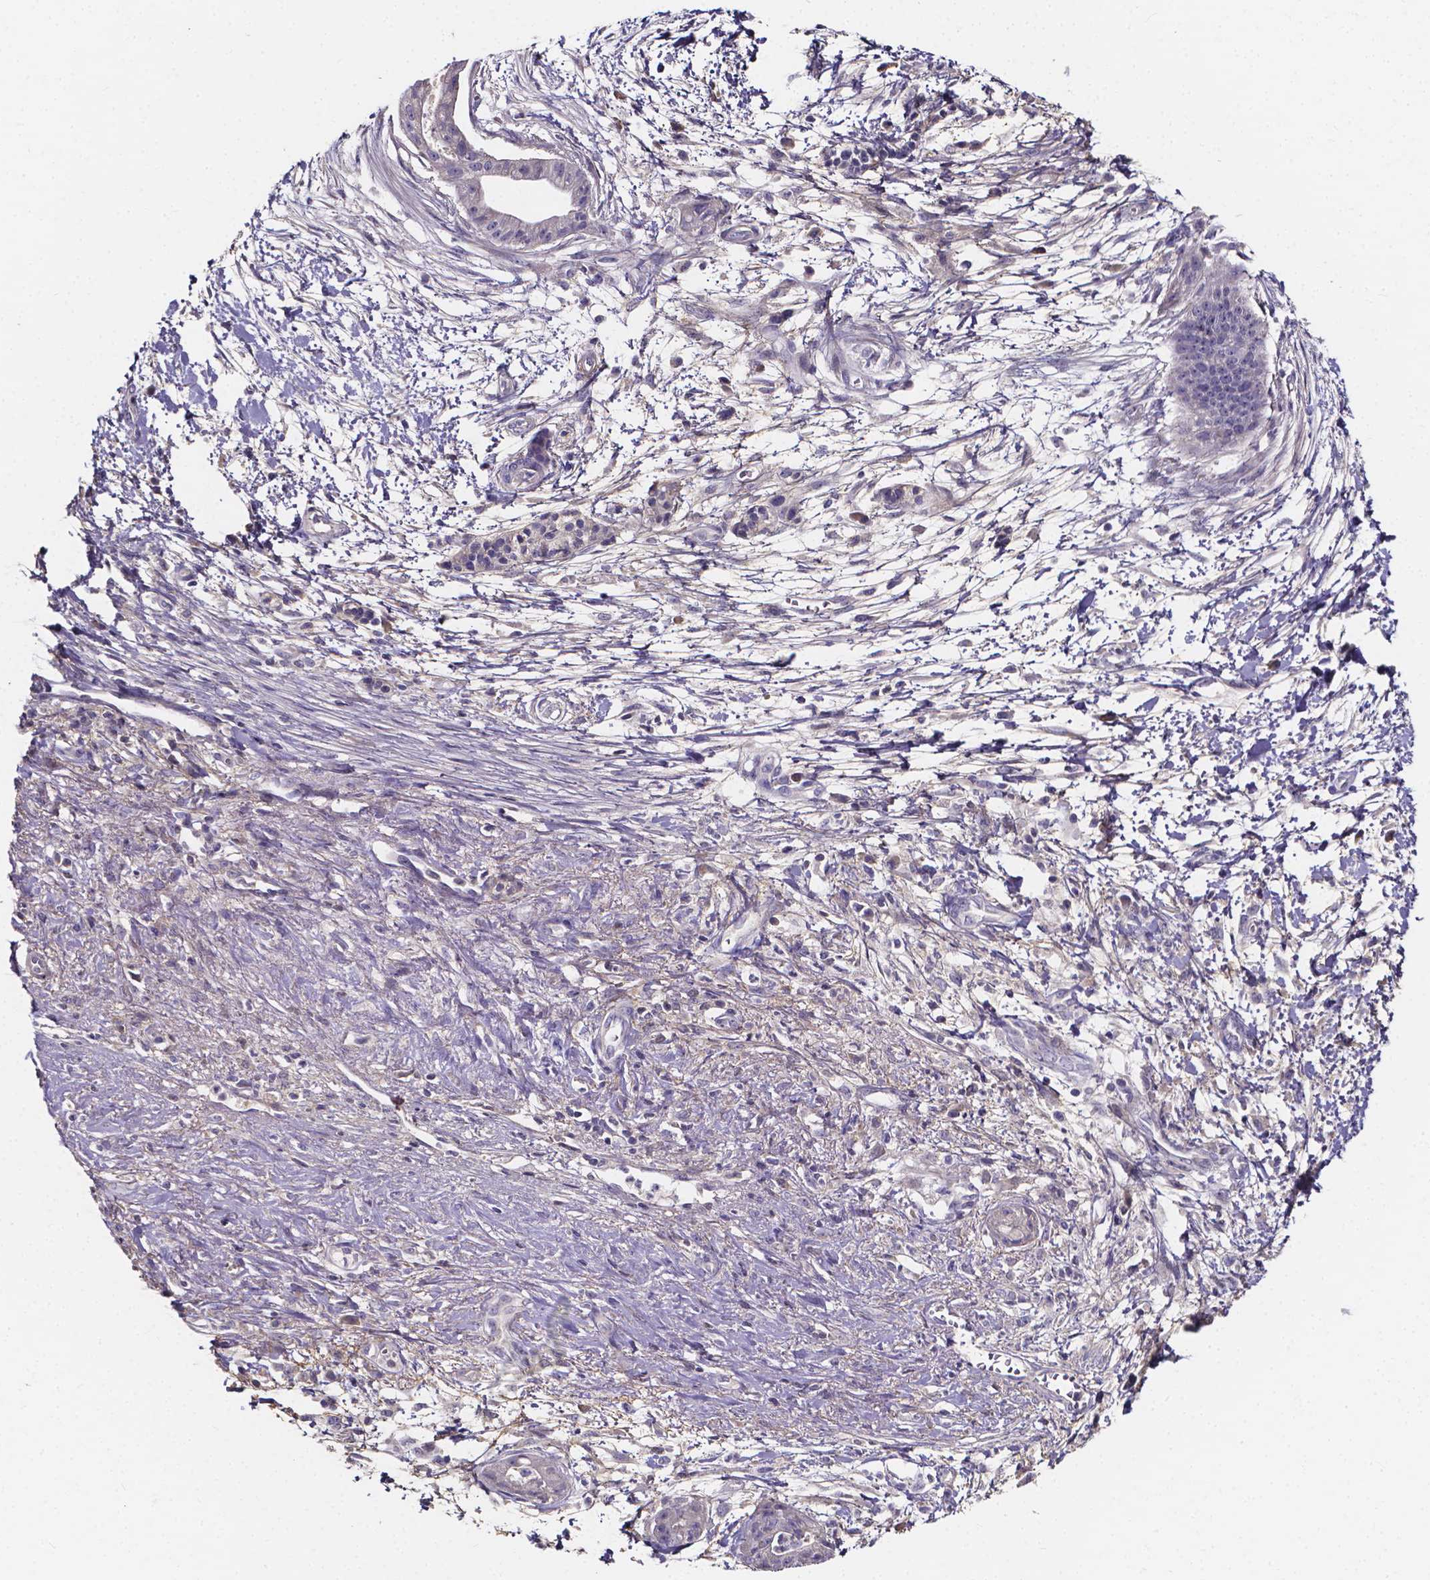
{"staining": {"intensity": "negative", "quantity": "none", "location": "none"}, "tissue": "pancreatic cancer", "cell_type": "Tumor cells", "image_type": "cancer", "snomed": [{"axis": "morphology", "description": "Normal tissue, NOS"}, {"axis": "morphology", "description": "Adenocarcinoma, NOS"}, {"axis": "topography", "description": "Lymph node"}, {"axis": "topography", "description": "Pancreas"}], "caption": "Immunohistochemical staining of human pancreatic adenocarcinoma displays no significant staining in tumor cells.", "gene": "SPOCD1", "patient": {"sex": "female", "age": 58}}